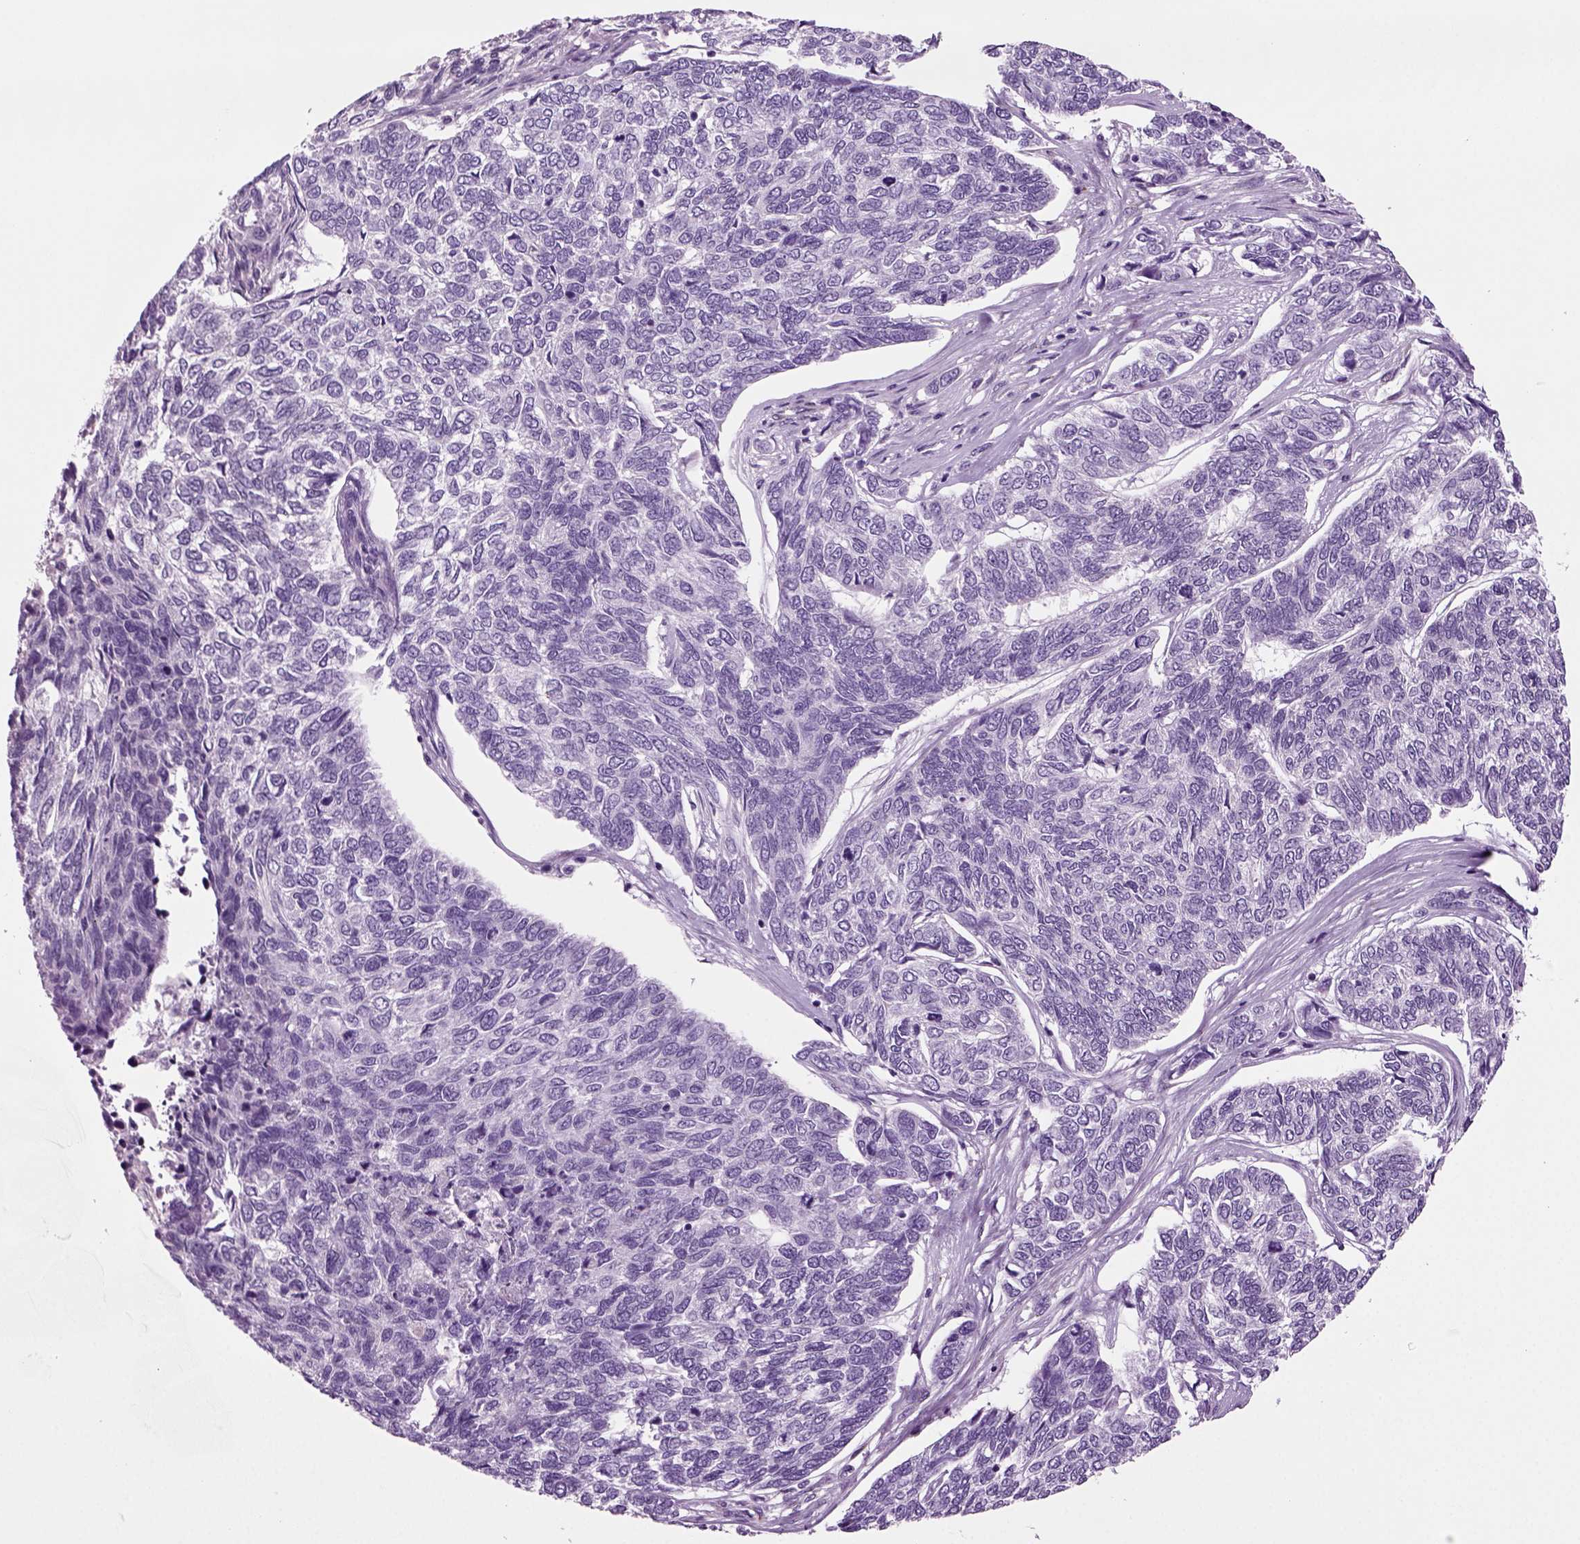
{"staining": {"intensity": "negative", "quantity": "none", "location": "none"}, "tissue": "skin cancer", "cell_type": "Tumor cells", "image_type": "cancer", "snomed": [{"axis": "morphology", "description": "Basal cell carcinoma"}, {"axis": "topography", "description": "Skin"}], "caption": "IHC photomicrograph of neoplastic tissue: human skin cancer (basal cell carcinoma) stained with DAB displays no significant protein staining in tumor cells. The staining is performed using DAB brown chromogen with nuclei counter-stained in using hematoxylin.", "gene": "ACER3", "patient": {"sex": "female", "age": 65}}